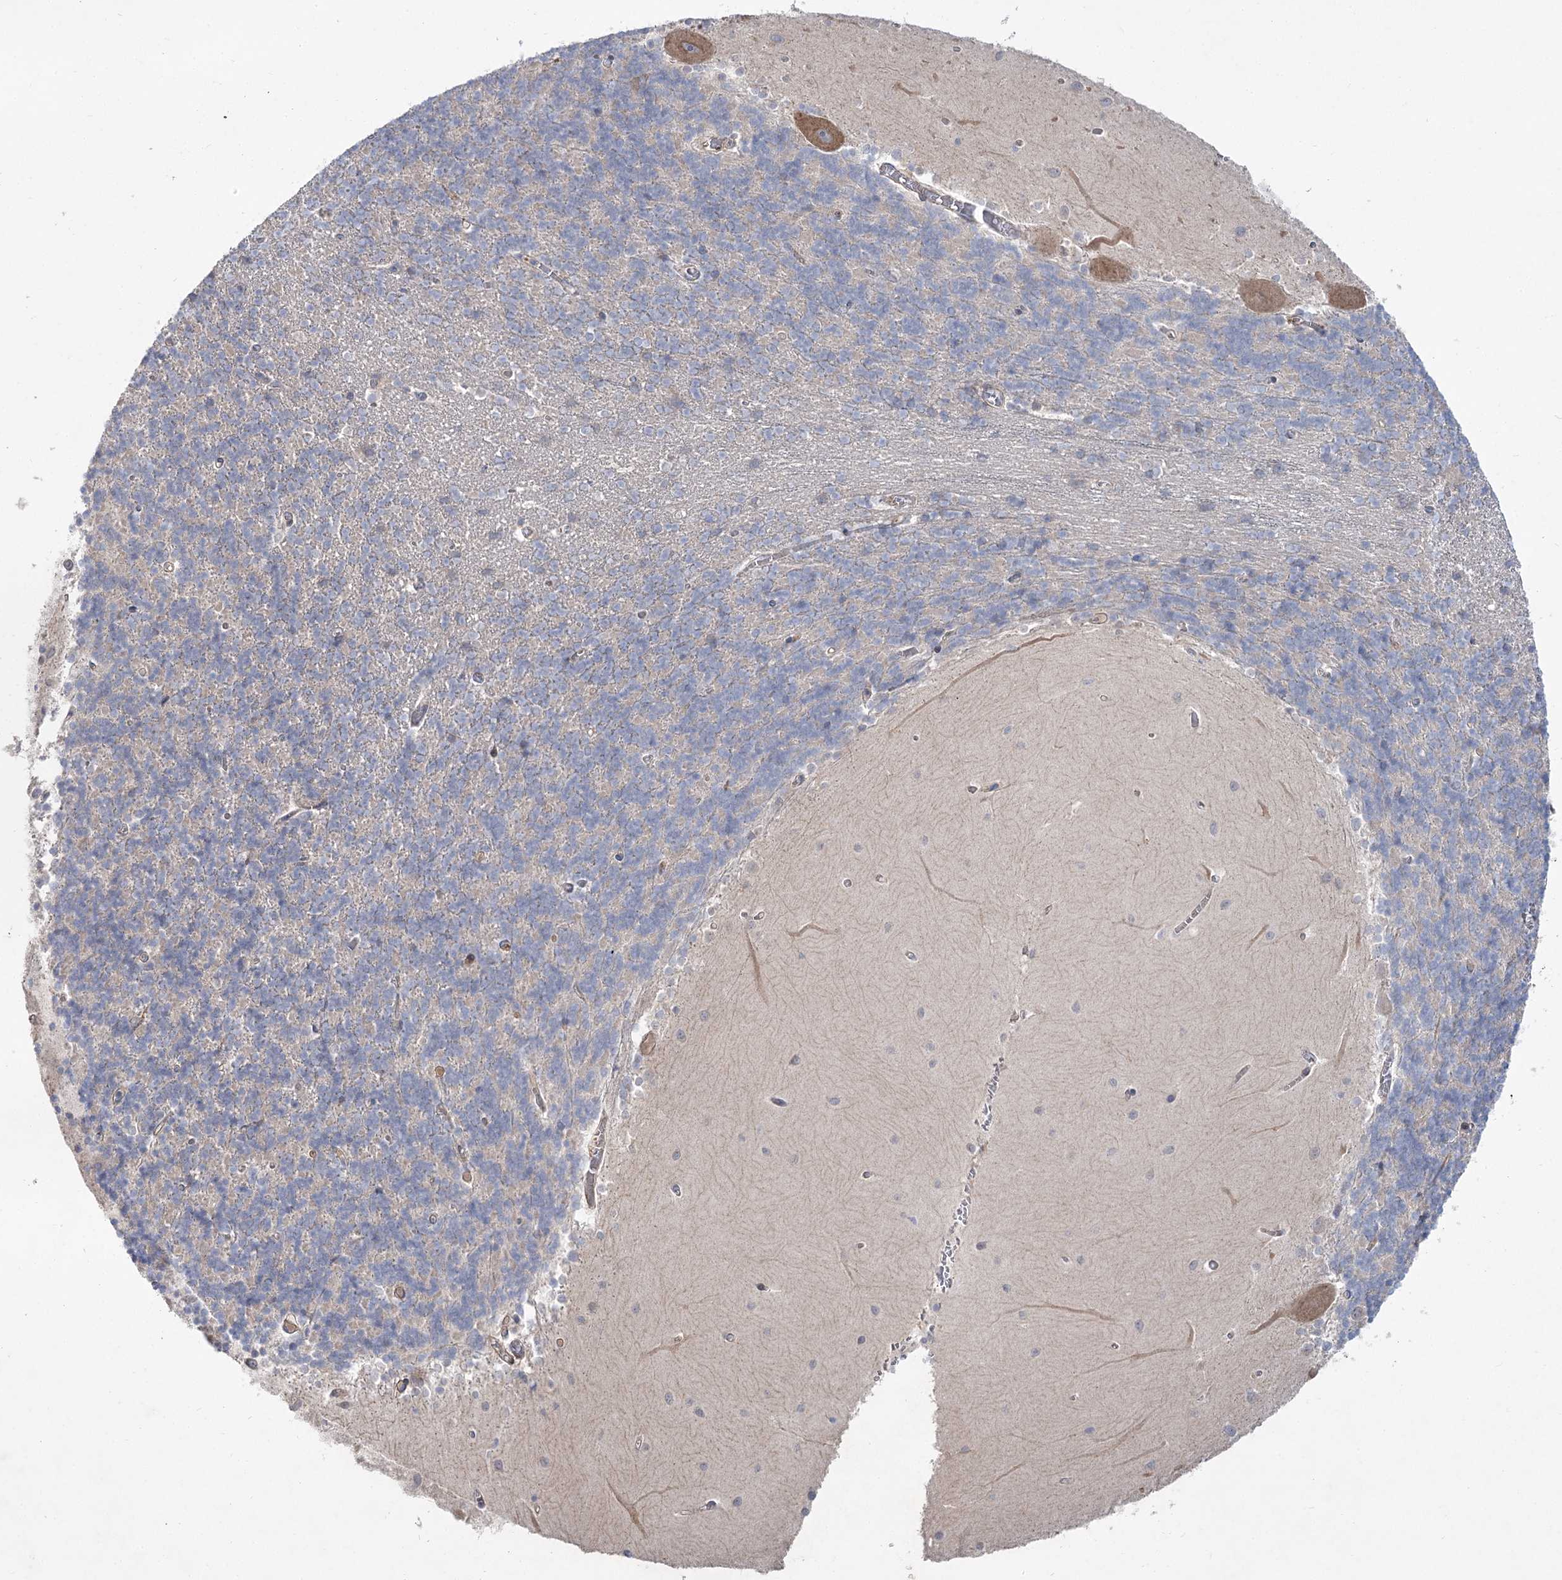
{"staining": {"intensity": "negative", "quantity": "none", "location": "none"}, "tissue": "cerebellum", "cell_type": "Cells in granular layer", "image_type": "normal", "snomed": [{"axis": "morphology", "description": "Normal tissue, NOS"}, {"axis": "topography", "description": "Cerebellum"}], "caption": "The image reveals no significant expression in cells in granular layer of cerebellum.", "gene": "SH3BP5L", "patient": {"sex": "male", "age": 37}}